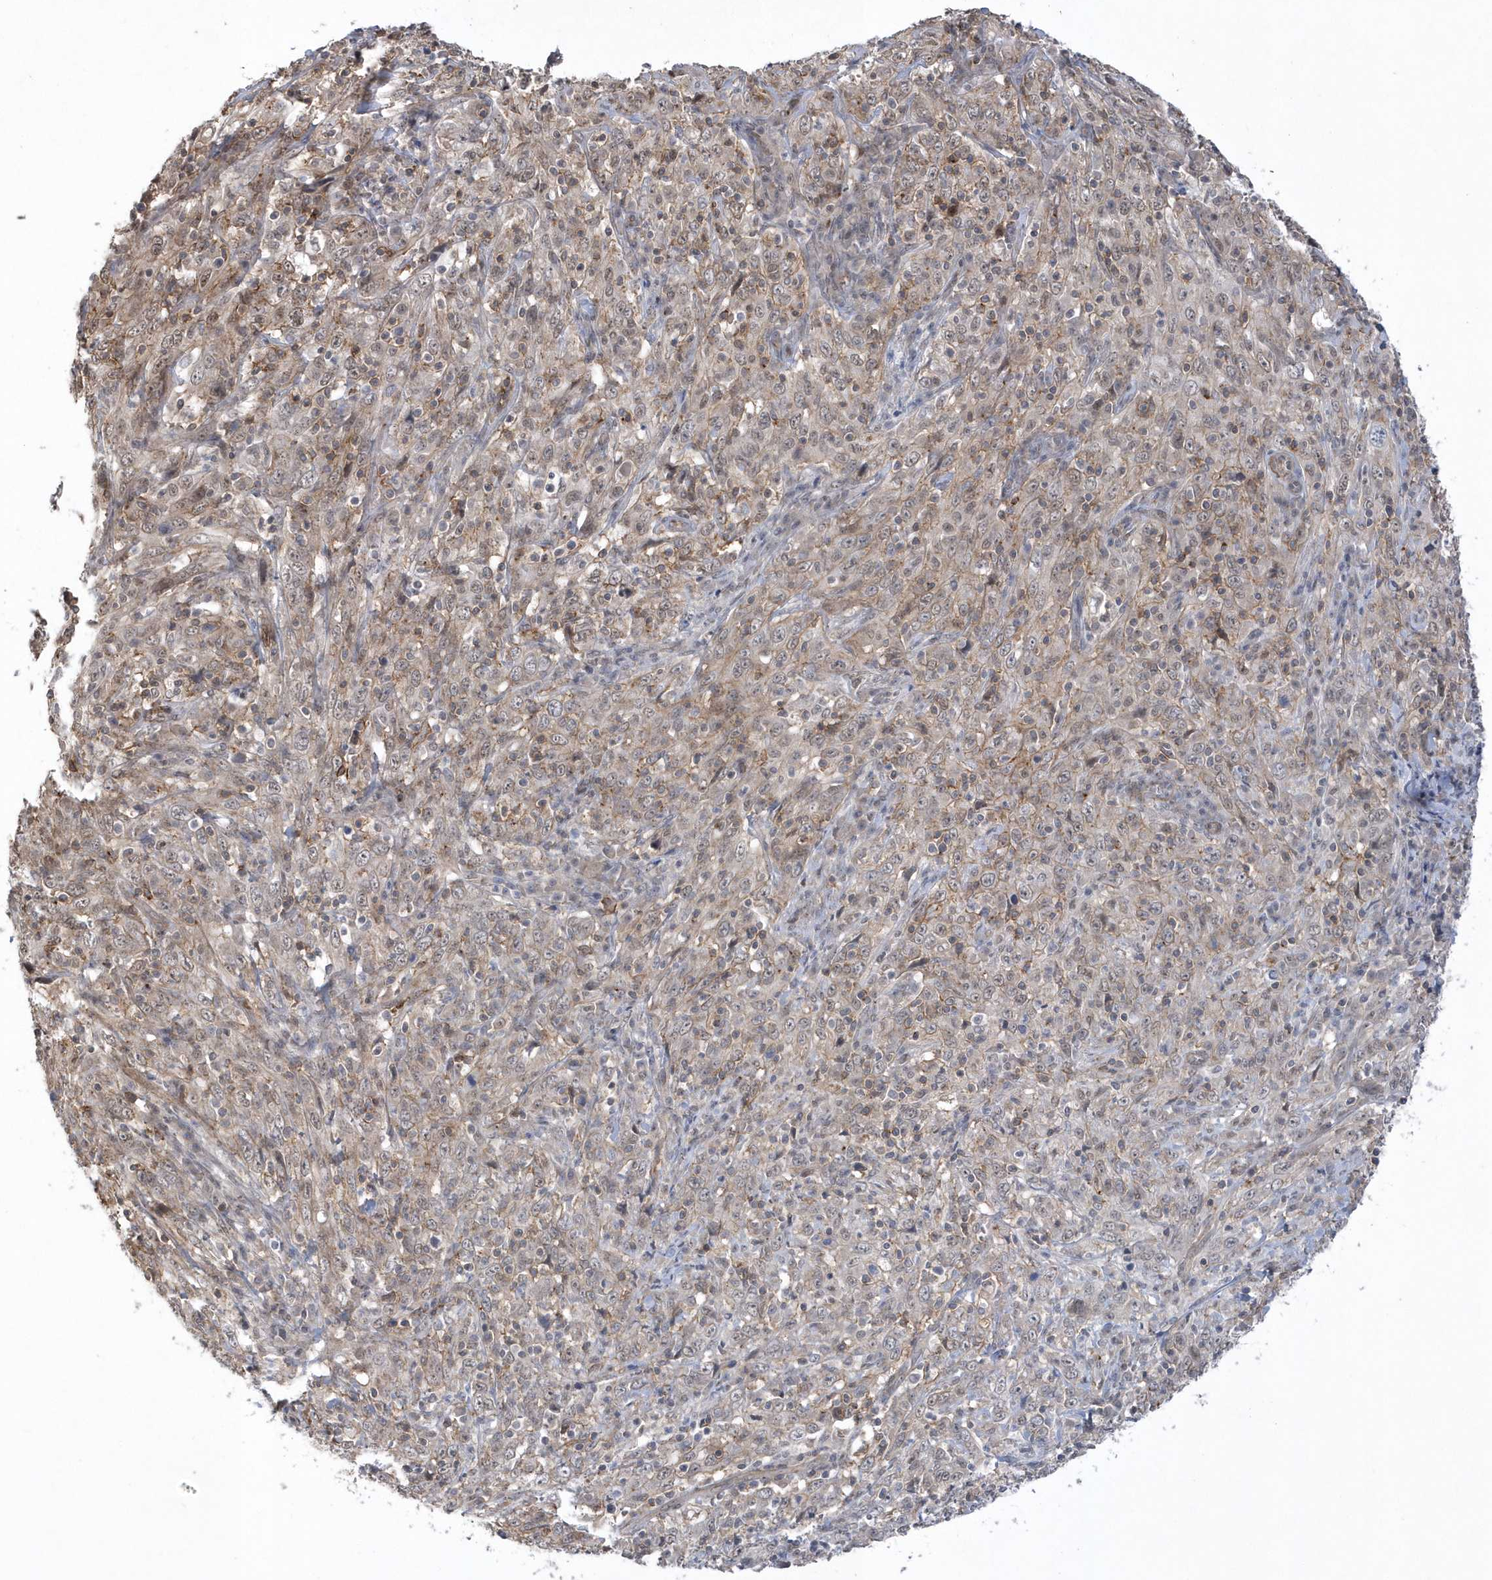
{"staining": {"intensity": "weak", "quantity": "25%-75%", "location": "cytoplasmic/membranous"}, "tissue": "cervical cancer", "cell_type": "Tumor cells", "image_type": "cancer", "snomed": [{"axis": "morphology", "description": "Squamous cell carcinoma, NOS"}, {"axis": "topography", "description": "Cervix"}], "caption": "DAB immunohistochemical staining of cervical squamous cell carcinoma exhibits weak cytoplasmic/membranous protein expression in about 25%-75% of tumor cells. Ihc stains the protein of interest in brown and the nuclei are stained blue.", "gene": "CRIP3", "patient": {"sex": "female", "age": 46}}